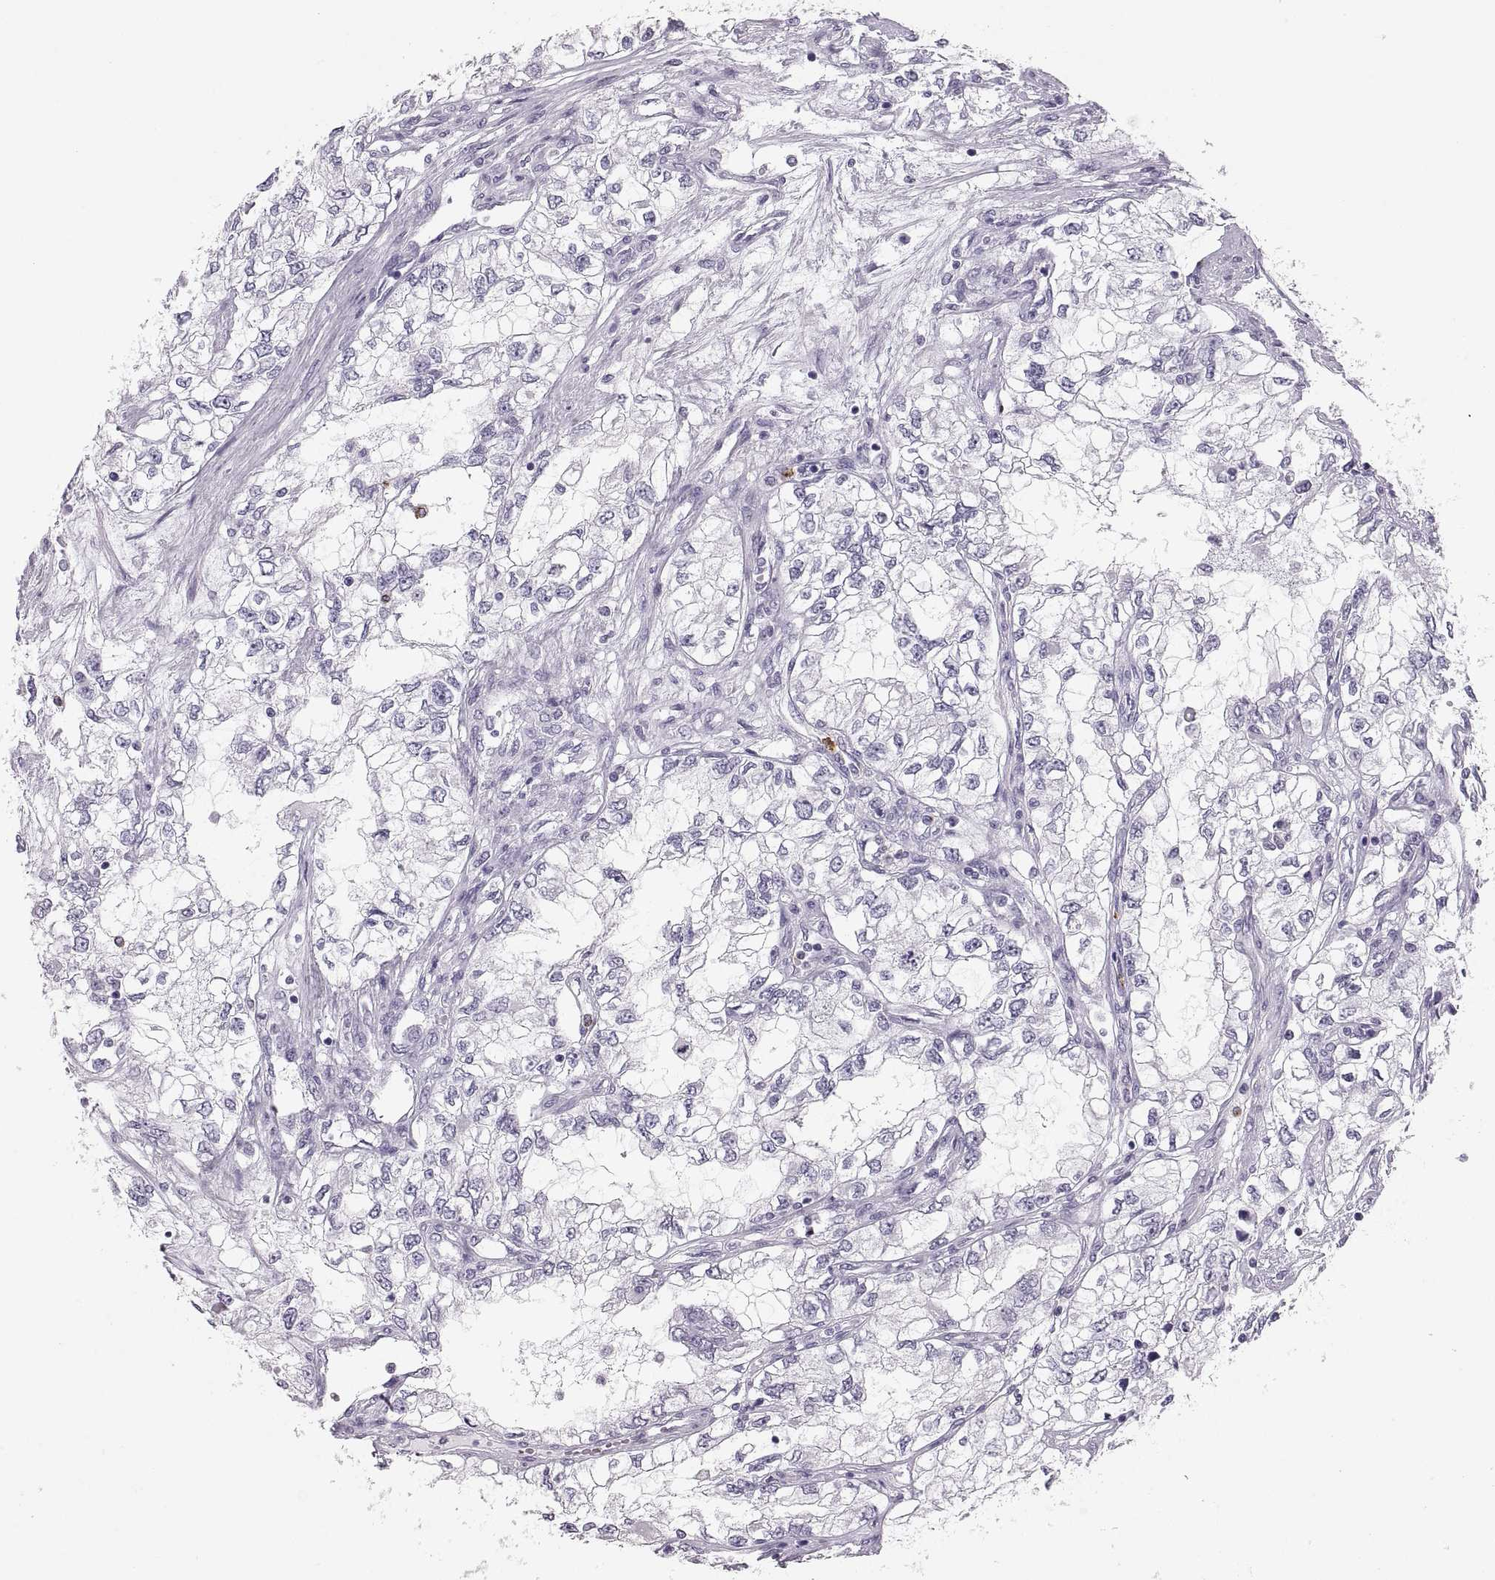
{"staining": {"intensity": "negative", "quantity": "none", "location": "none"}, "tissue": "renal cancer", "cell_type": "Tumor cells", "image_type": "cancer", "snomed": [{"axis": "morphology", "description": "Adenocarcinoma, NOS"}, {"axis": "topography", "description": "Kidney"}], "caption": "IHC histopathology image of human renal adenocarcinoma stained for a protein (brown), which reveals no expression in tumor cells.", "gene": "MILR1", "patient": {"sex": "female", "age": 59}}